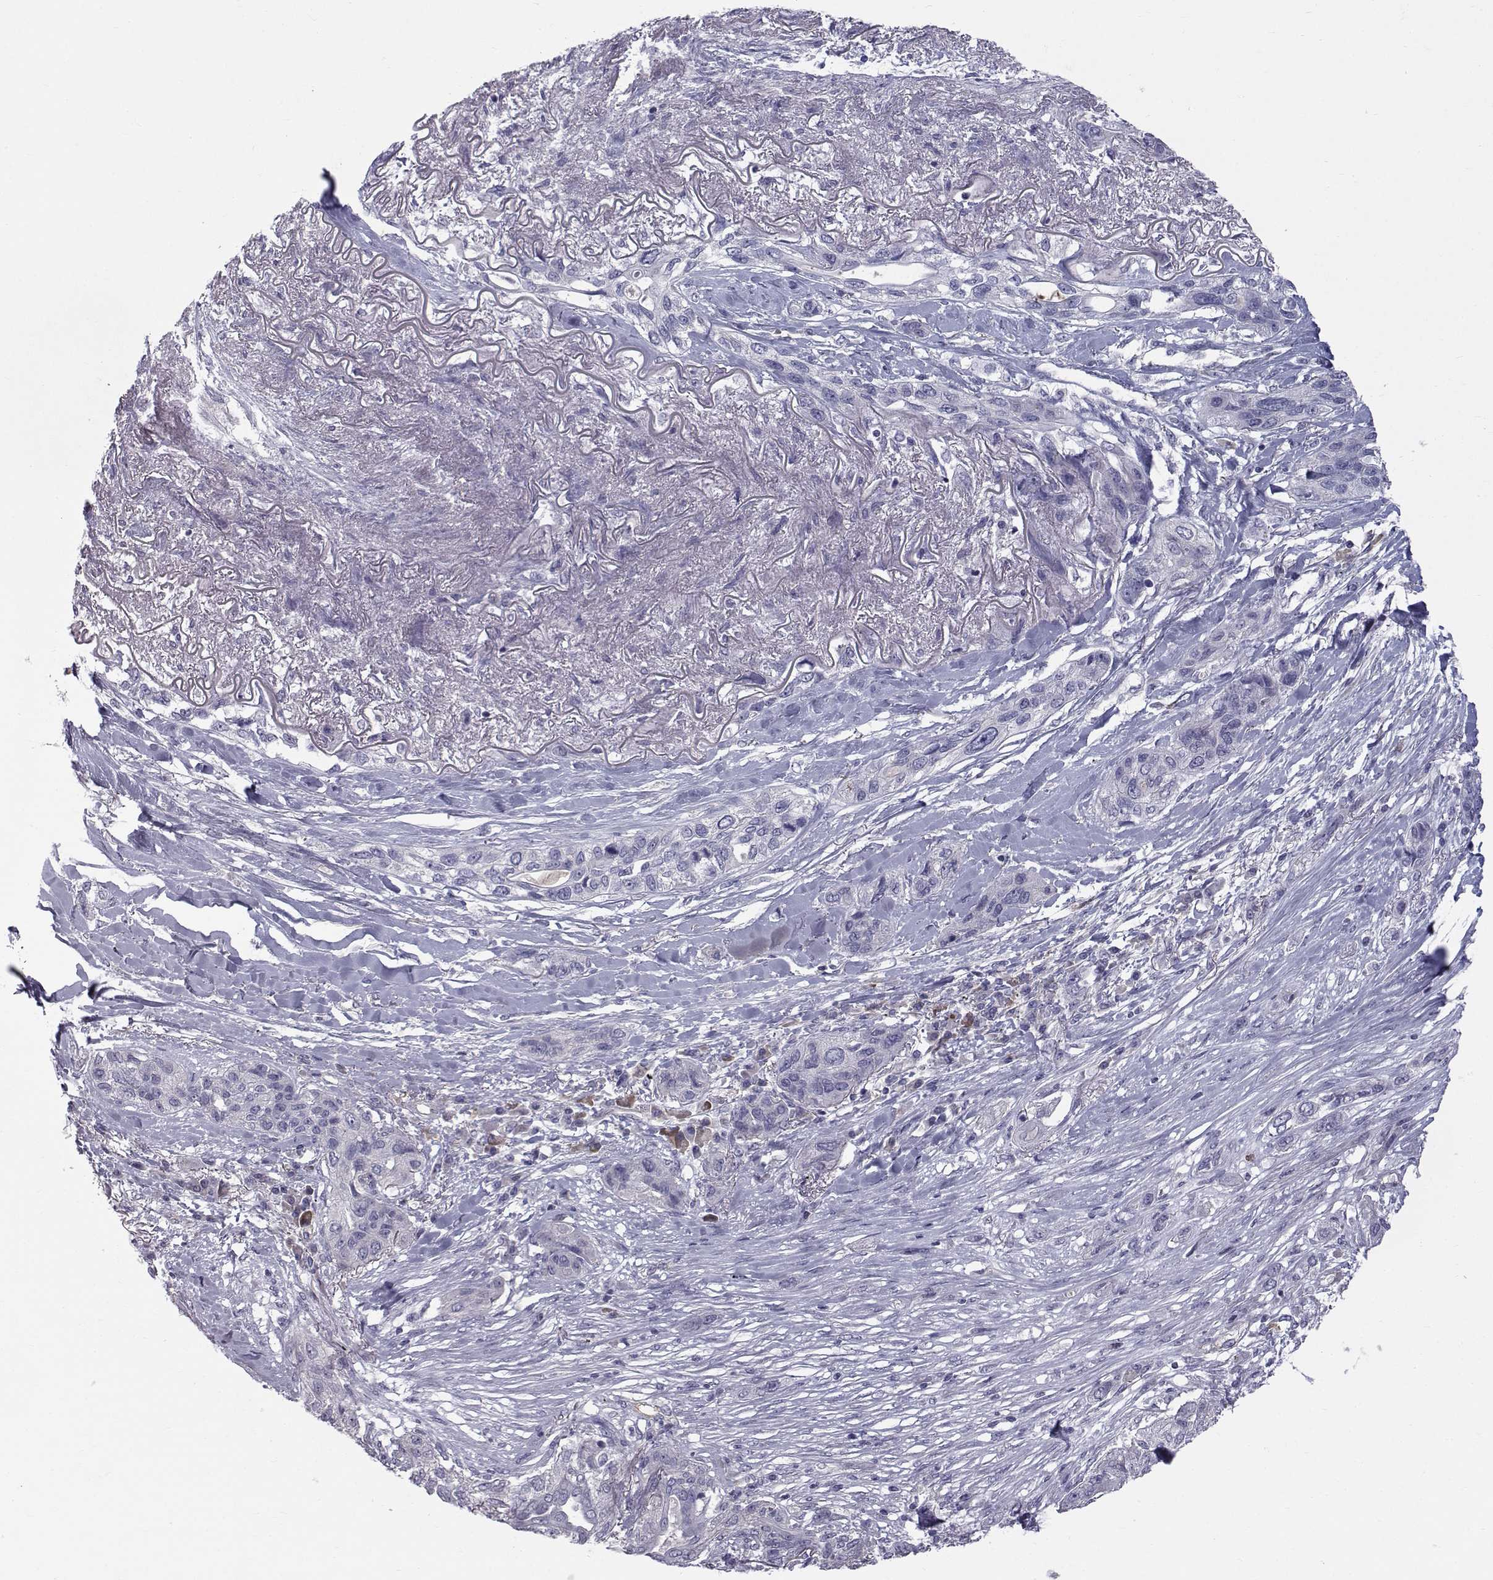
{"staining": {"intensity": "negative", "quantity": "none", "location": "none"}, "tissue": "lung cancer", "cell_type": "Tumor cells", "image_type": "cancer", "snomed": [{"axis": "morphology", "description": "Squamous cell carcinoma, NOS"}, {"axis": "topography", "description": "Lung"}], "caption": "Immunohistochemical staining of human lung squamous cell carcinoma exhibits no significant staining in tumor cells.", "gene": "QPCT", "patient": {"sex": "female", "age": 70}}